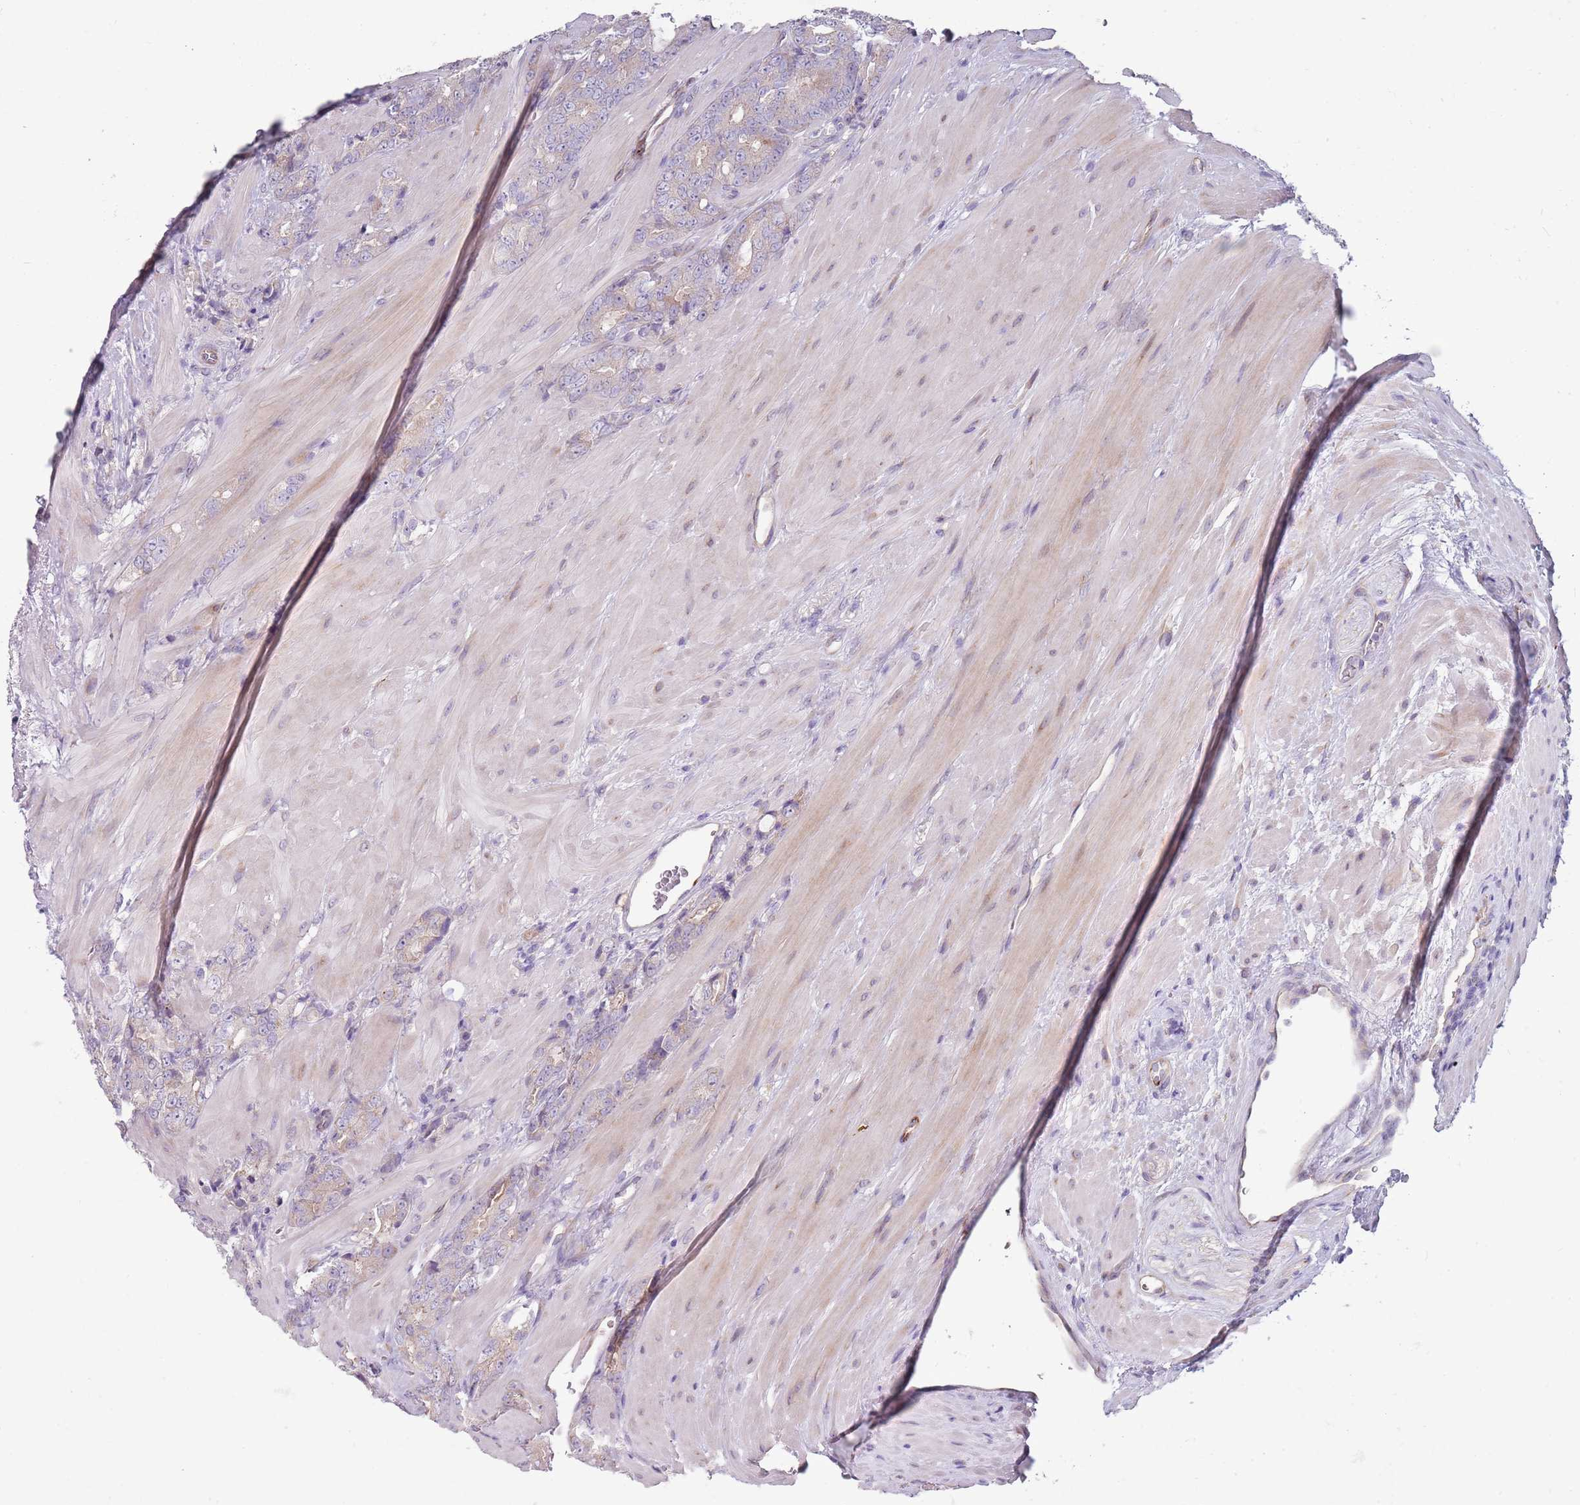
{"staining": {"intensity": "negative", "quantity": "none", "location": "none"}, "tissue": "prostate cancer", "cell_type": "Tumor cells", "image_type": "cancer", "snomed": [{"axis": "morphology", "description": "Adenocarcinoma, High grade"}, {"axis": "topography", "description": "Prostate"}], "caption": "There is no significant positivity in tumor cells of prostate cancer (high-grade adenocarcinoma).", "gene": "ZNF583", "patient": {"sex": "male", "age": 62}}